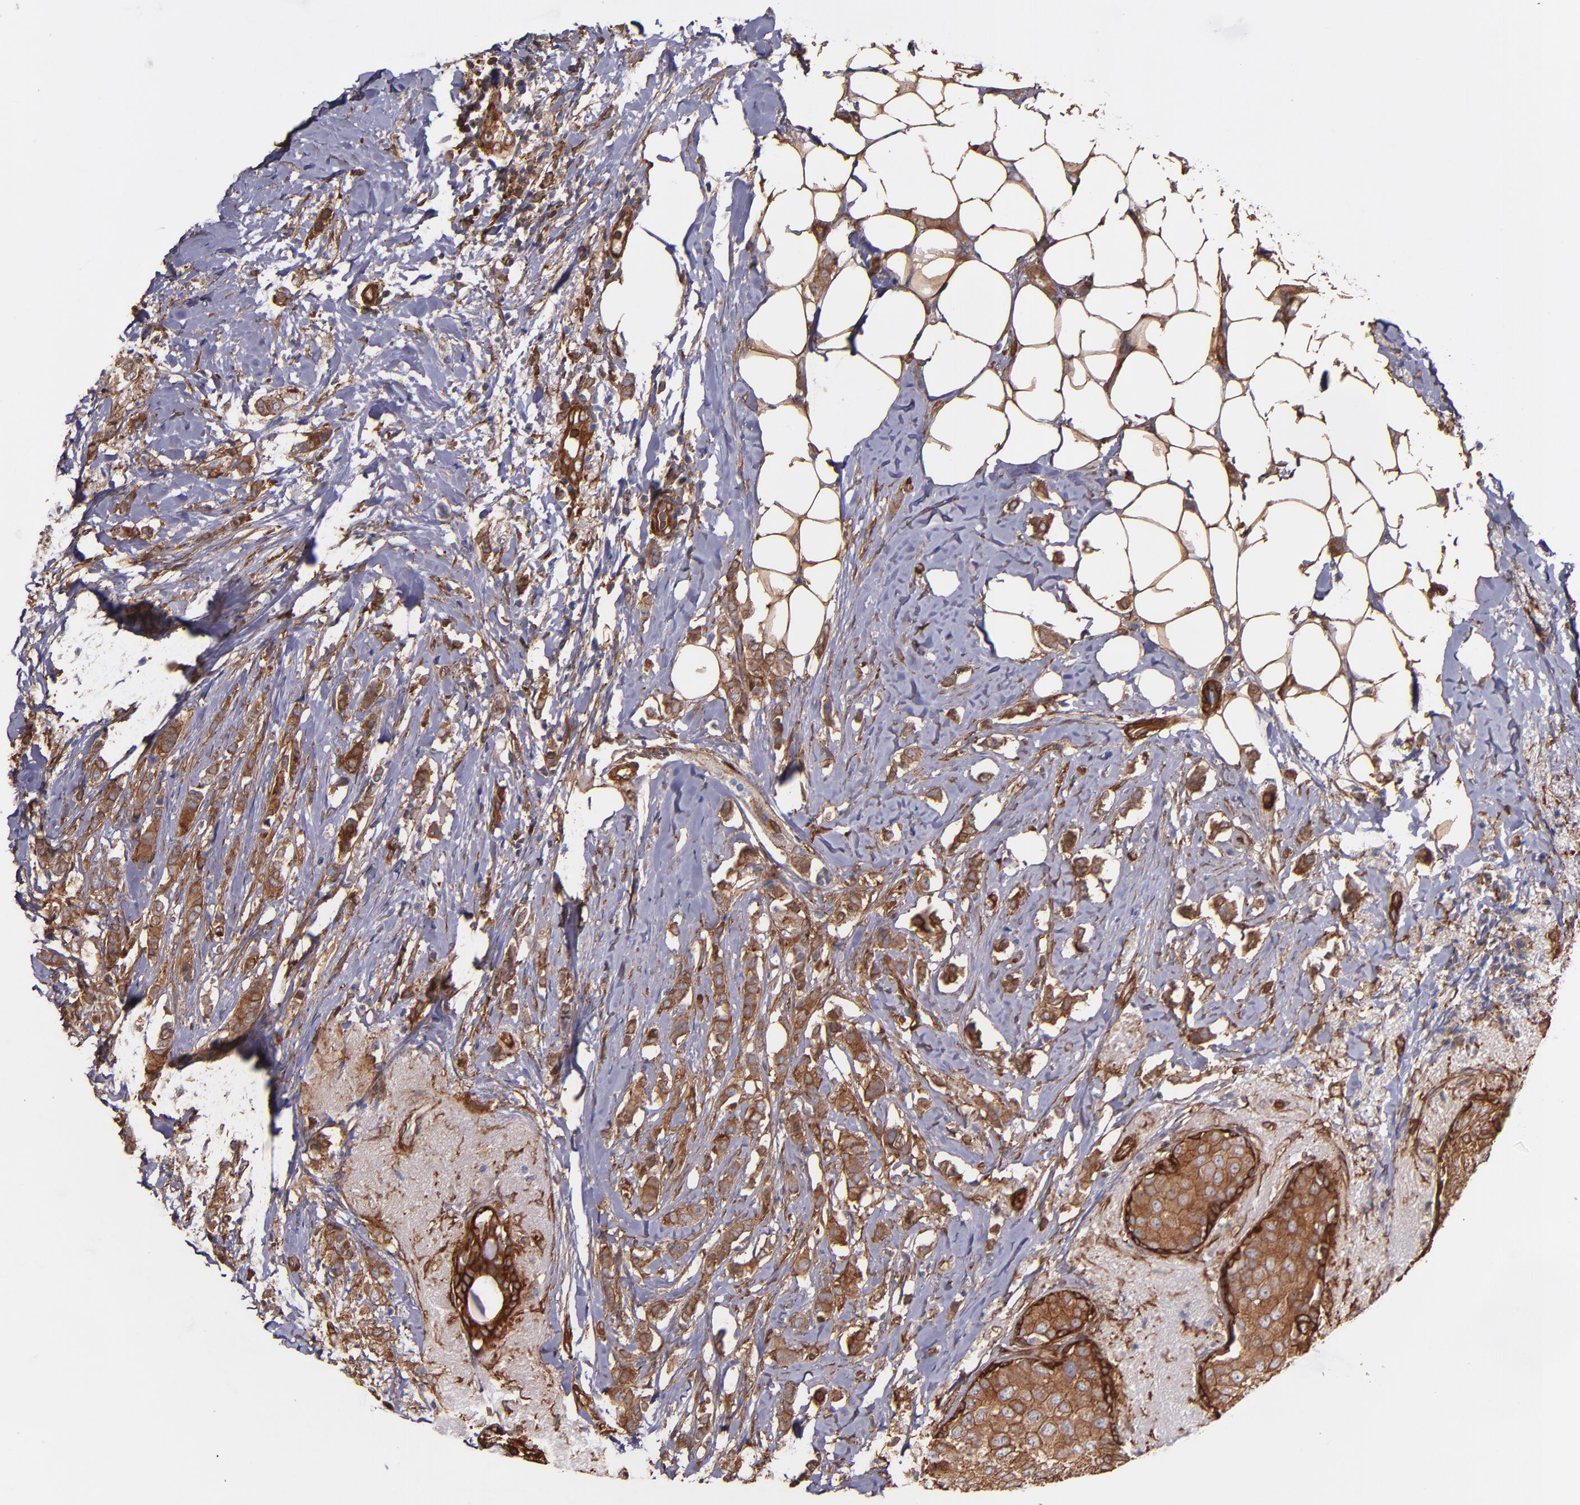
{"staining": {"intensity": "moderate", "quantity": ">75%", "location": "cytoplasmic/membranous"}, "tissue": "breast cancer", "cell_type": "Tumor cells", "image_type": "cancer", "snomed": [{"axis": "morphology", "description": "Lobular carcinoma"}, {"axis": "topography", "description": "Breast"}], "caption": "Immunohistochemistry (IHC) image of neoplastic tissue: breast lobular carcinoma stained using IHC reveals medium levels of moderate protein expression localized specifically in the cytoplasmic/membranous of tumor cells, appearing as a cytoplasmic/membranous brown color.", "gene": "VCL", "patient": {"sex": "female", "age": 55}}